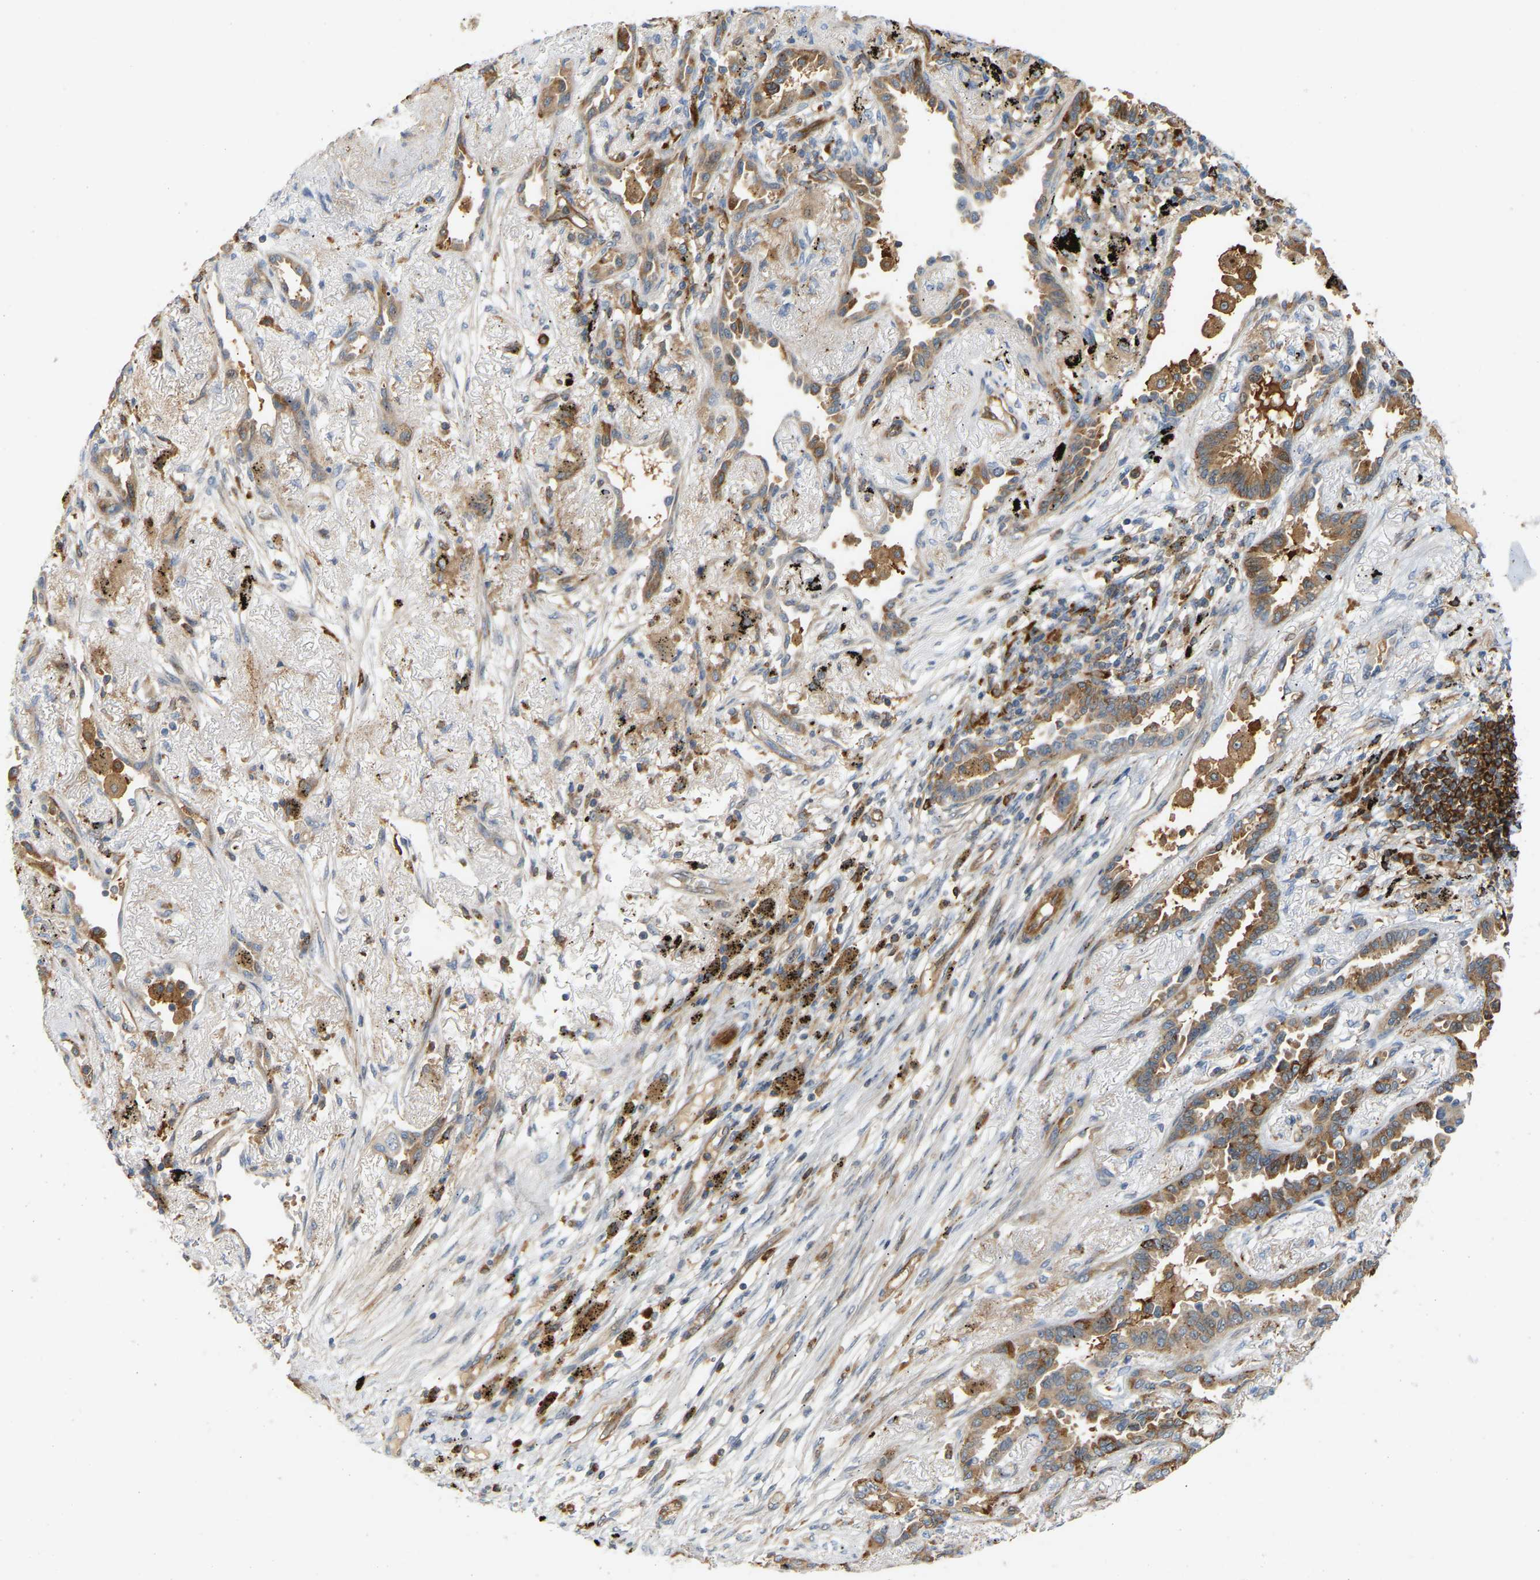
{"staining": {"intensity": "moderate", "quantity": ">75%", "location": "cytoplasmic/membranous"}, "tissue": "lung cancer", "cell_type": "Tumor cells", "image_type": "cancer", "snomed": [{"axis": "morphology", "description": "Adenocarcinoma, NOS"}, {"axis": "topography", "description": "Lung"}], "caption": "Lung adenocarcinoma stained with DAB (3,3'-diaminobenzidine) IHC exhibits medium levels of moderate cytoplasmic/membranous positivity in about >75% of tumor cells.", "gene": "PLCG2", "patient": {"sex": "male", "age": 59}}